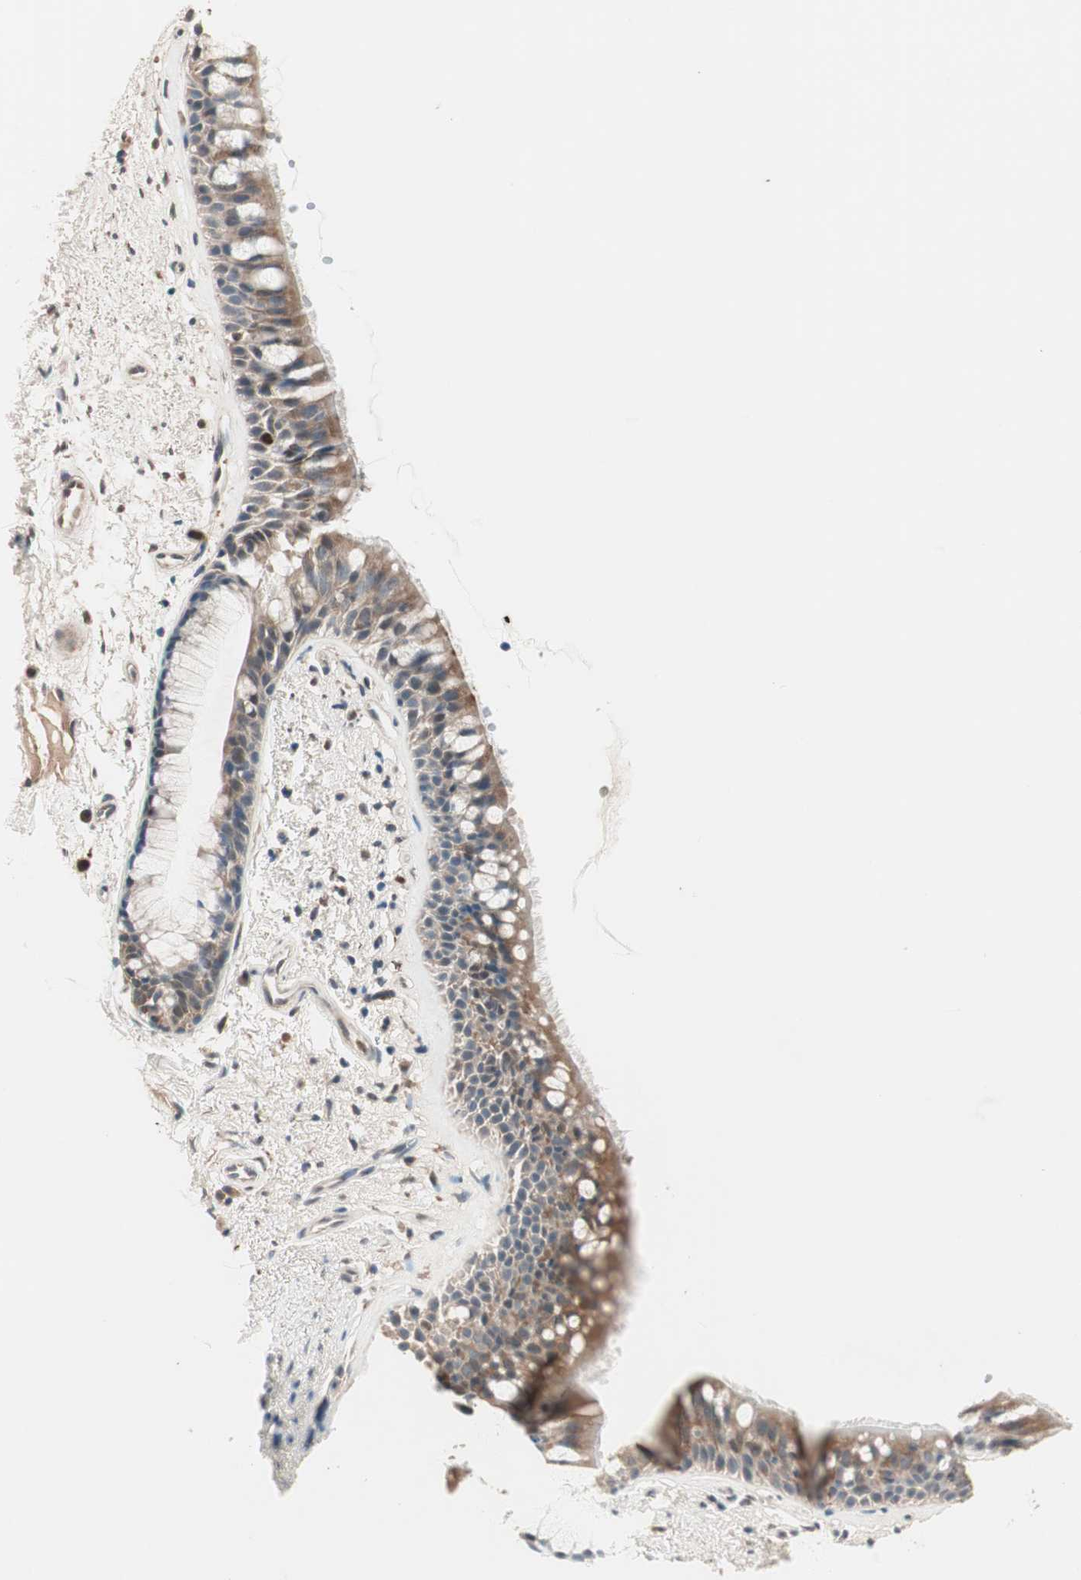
{"staining": {"intensity": "moderate", "quantity": ">75%", "location": "cytoplasmic/membranous"}, "tissue": "bronchus", "cell_type": "Respiratory epithelial cells", "image_type": "normal", "snomed": [{"axis": "morphology", "description": "Normal tissue, NOS"}, {"axis": "topography", "description": "Bronchus"}], "caption": "Respiratory epithelial cells display moderate cytoplasmic/membranous positivity in about >75% of cells in unremarkable bronchus.", "gene": "NFRKB", "patient": {"sex": "female", "age": 54}}